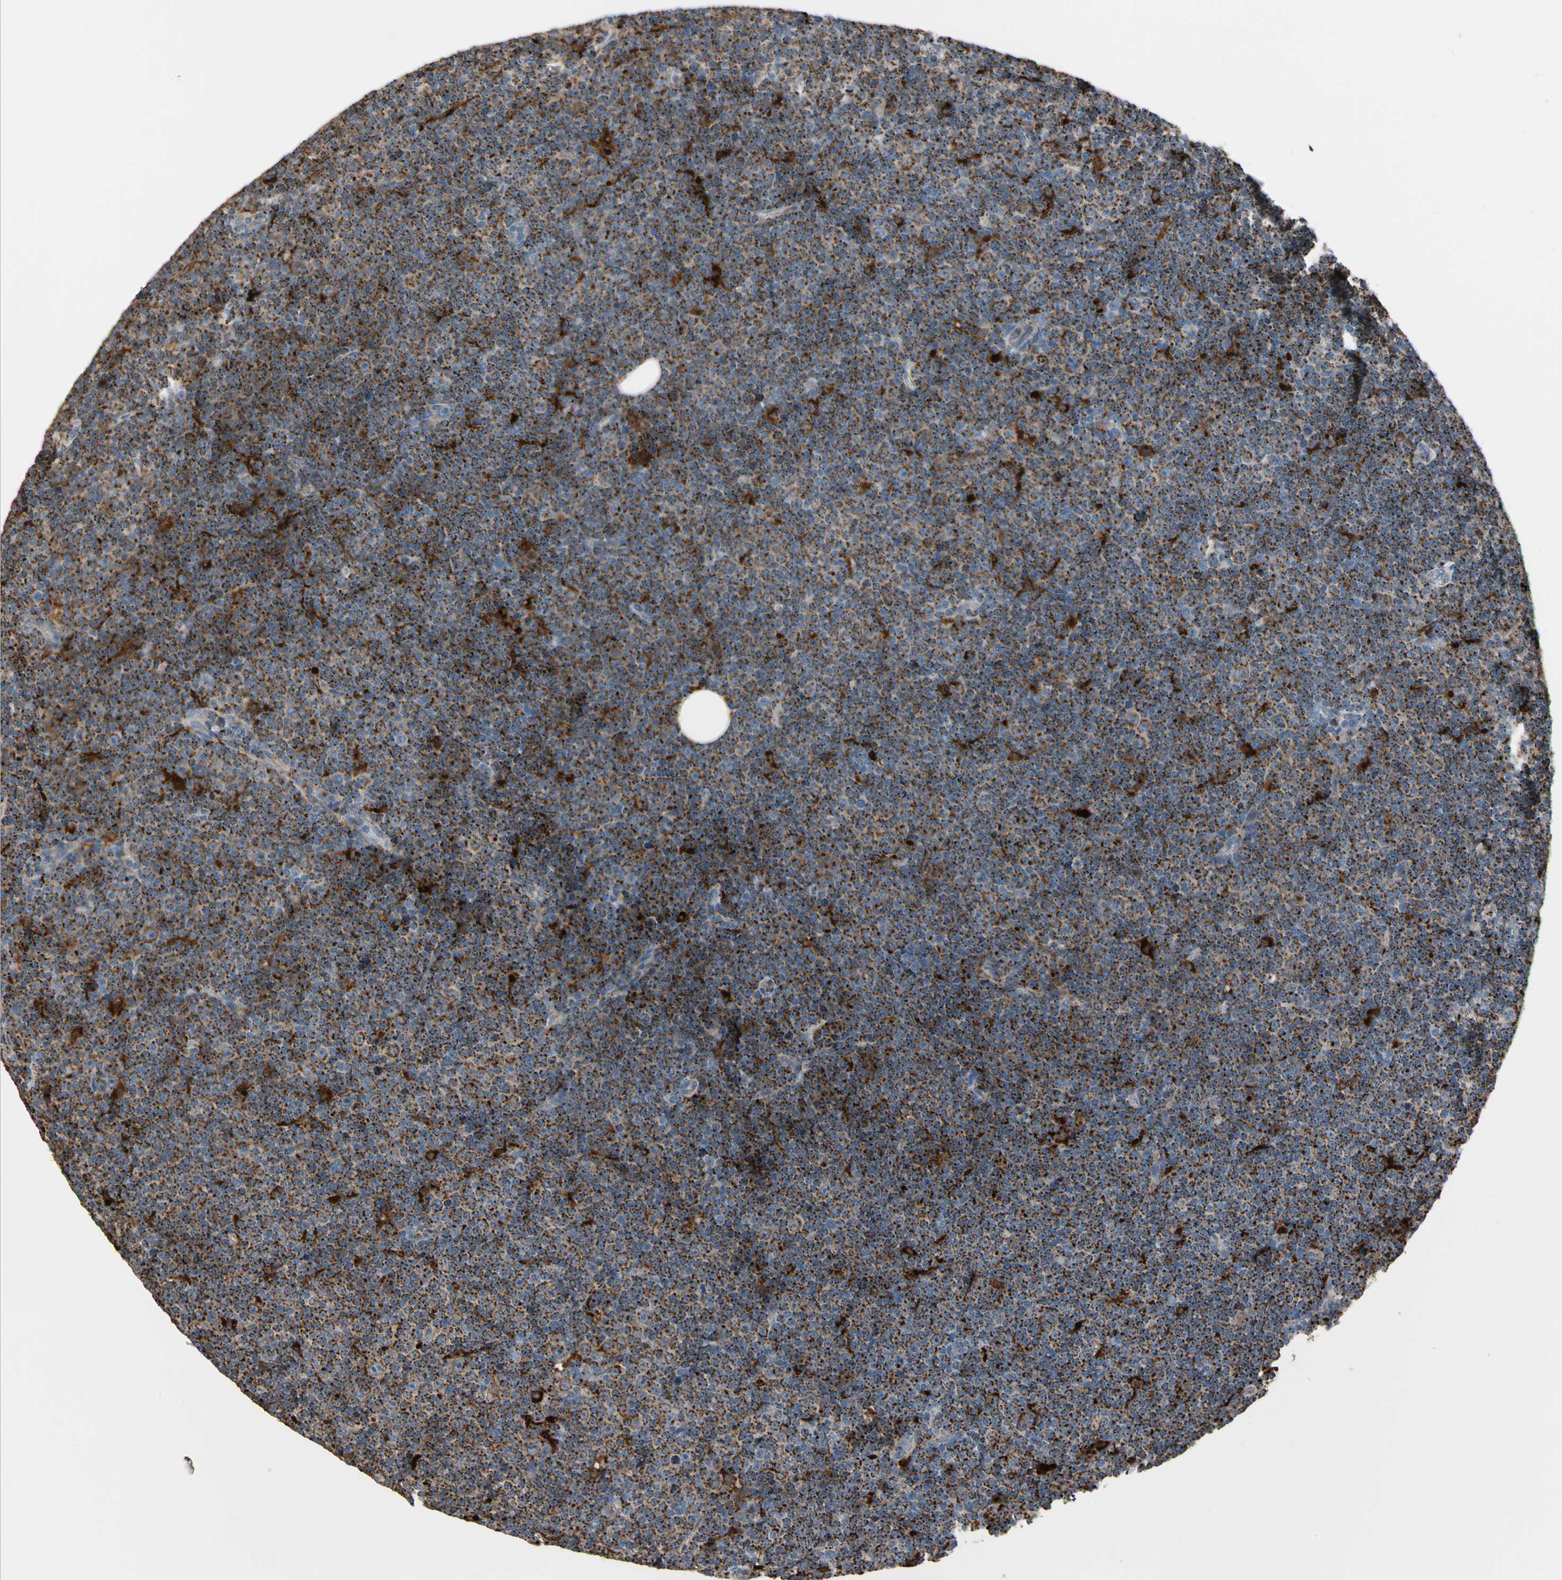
{"staining": {"intensity": "strong", "quantity": ">75%", "location": "cytoplasmic/membranous"}, "tissue": "lymphoma", "cell_type": "Tumor cells", "image_type": "cancer", "snomed": [{"axis": "morphology", "description": "Malignant lymphoma, non-Hodgkin's type, Low grade"}, {"axis": "topography", "description": "Lymph node"}], "caption": "Malignant lymphoma, non-Hodgkin's type (low-grade) stained for a protein (brown) demonstrates strong cytoplasmic/membranous positive staining in approximately >75% of tumor cells.", "gene": "GM2A", "patient": {"sex": "female", "age": 67}}